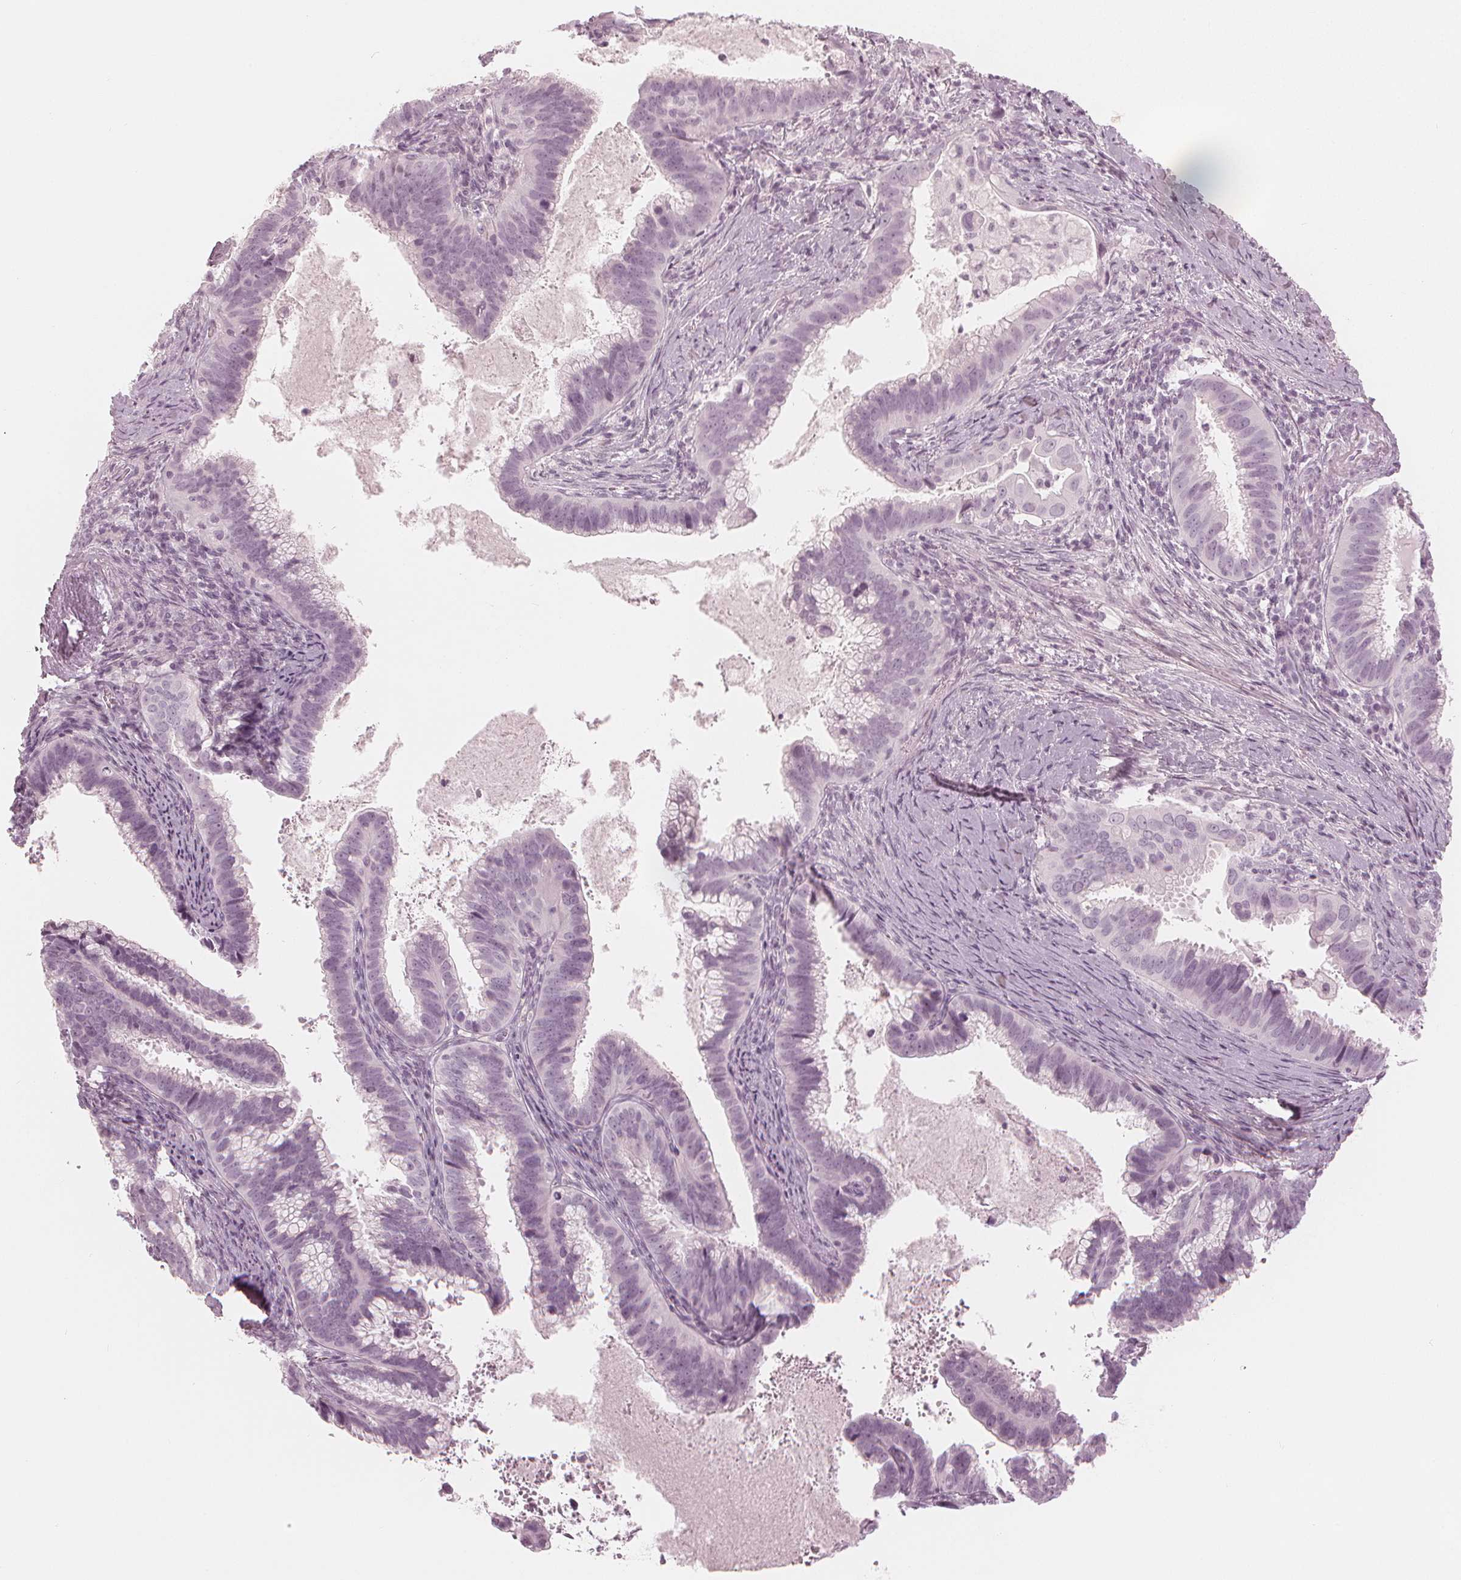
{"staining": {"intensity": "negative", "quantity": "none", "location": "none"}, "tissue": "cervical cancer", "cell_type": "Tumor cells", "image_type": "cancer", "snomed": [{"axis": "morphology", "description": "Adenocarcinoma, NOS"}, {"axis": "topography", "description": "Cervix"}], "caption": "DAB immunohistochemical staining of human cervical cancer (adenocarcinoma) shows no significant staining in tumor cells. The staining is performed using DAB (3,3'-diaminobenzidine) brown chromogen with nuclei counter-stained in using hematoxylin.", "gene": "PAEP", "patient": {"sex": "female", "age": 61}}